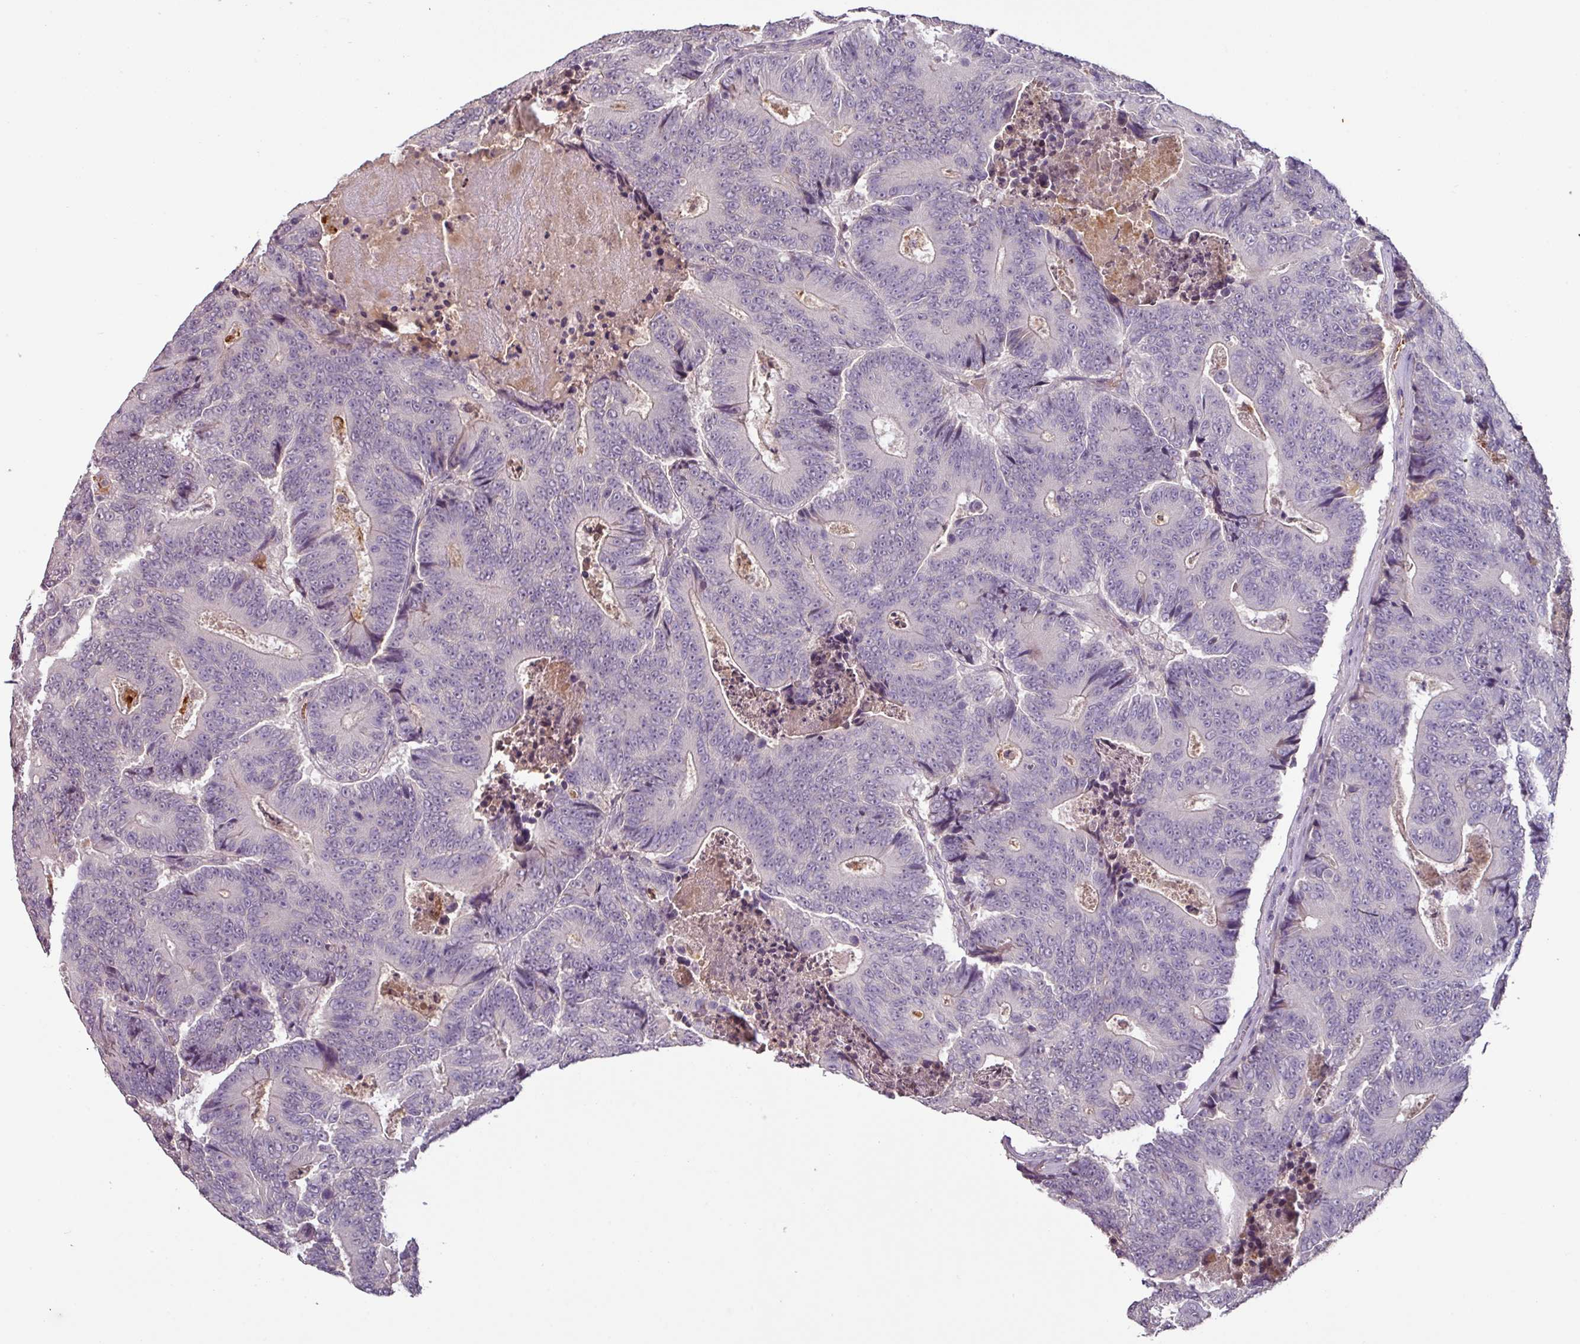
{"staining": {"intensity": "negative", "quantity": "none", "location": "none"}, "tissue": "colorectal cancer", "cell_type": "Tumor cells", "image_type": "cancer", "snomed": [{"axis": "morphology", "description": "Adenocarcinoma, NOS"}, {"axis": "topography", "description": "Colon"}], "caption": "Colorectal adenocarcinoma stained for a protein using immunohistochemistry shows no staining tumor cells.", "gene": "SLC5A10", "patient": {"sex": "male", "age": 83}}